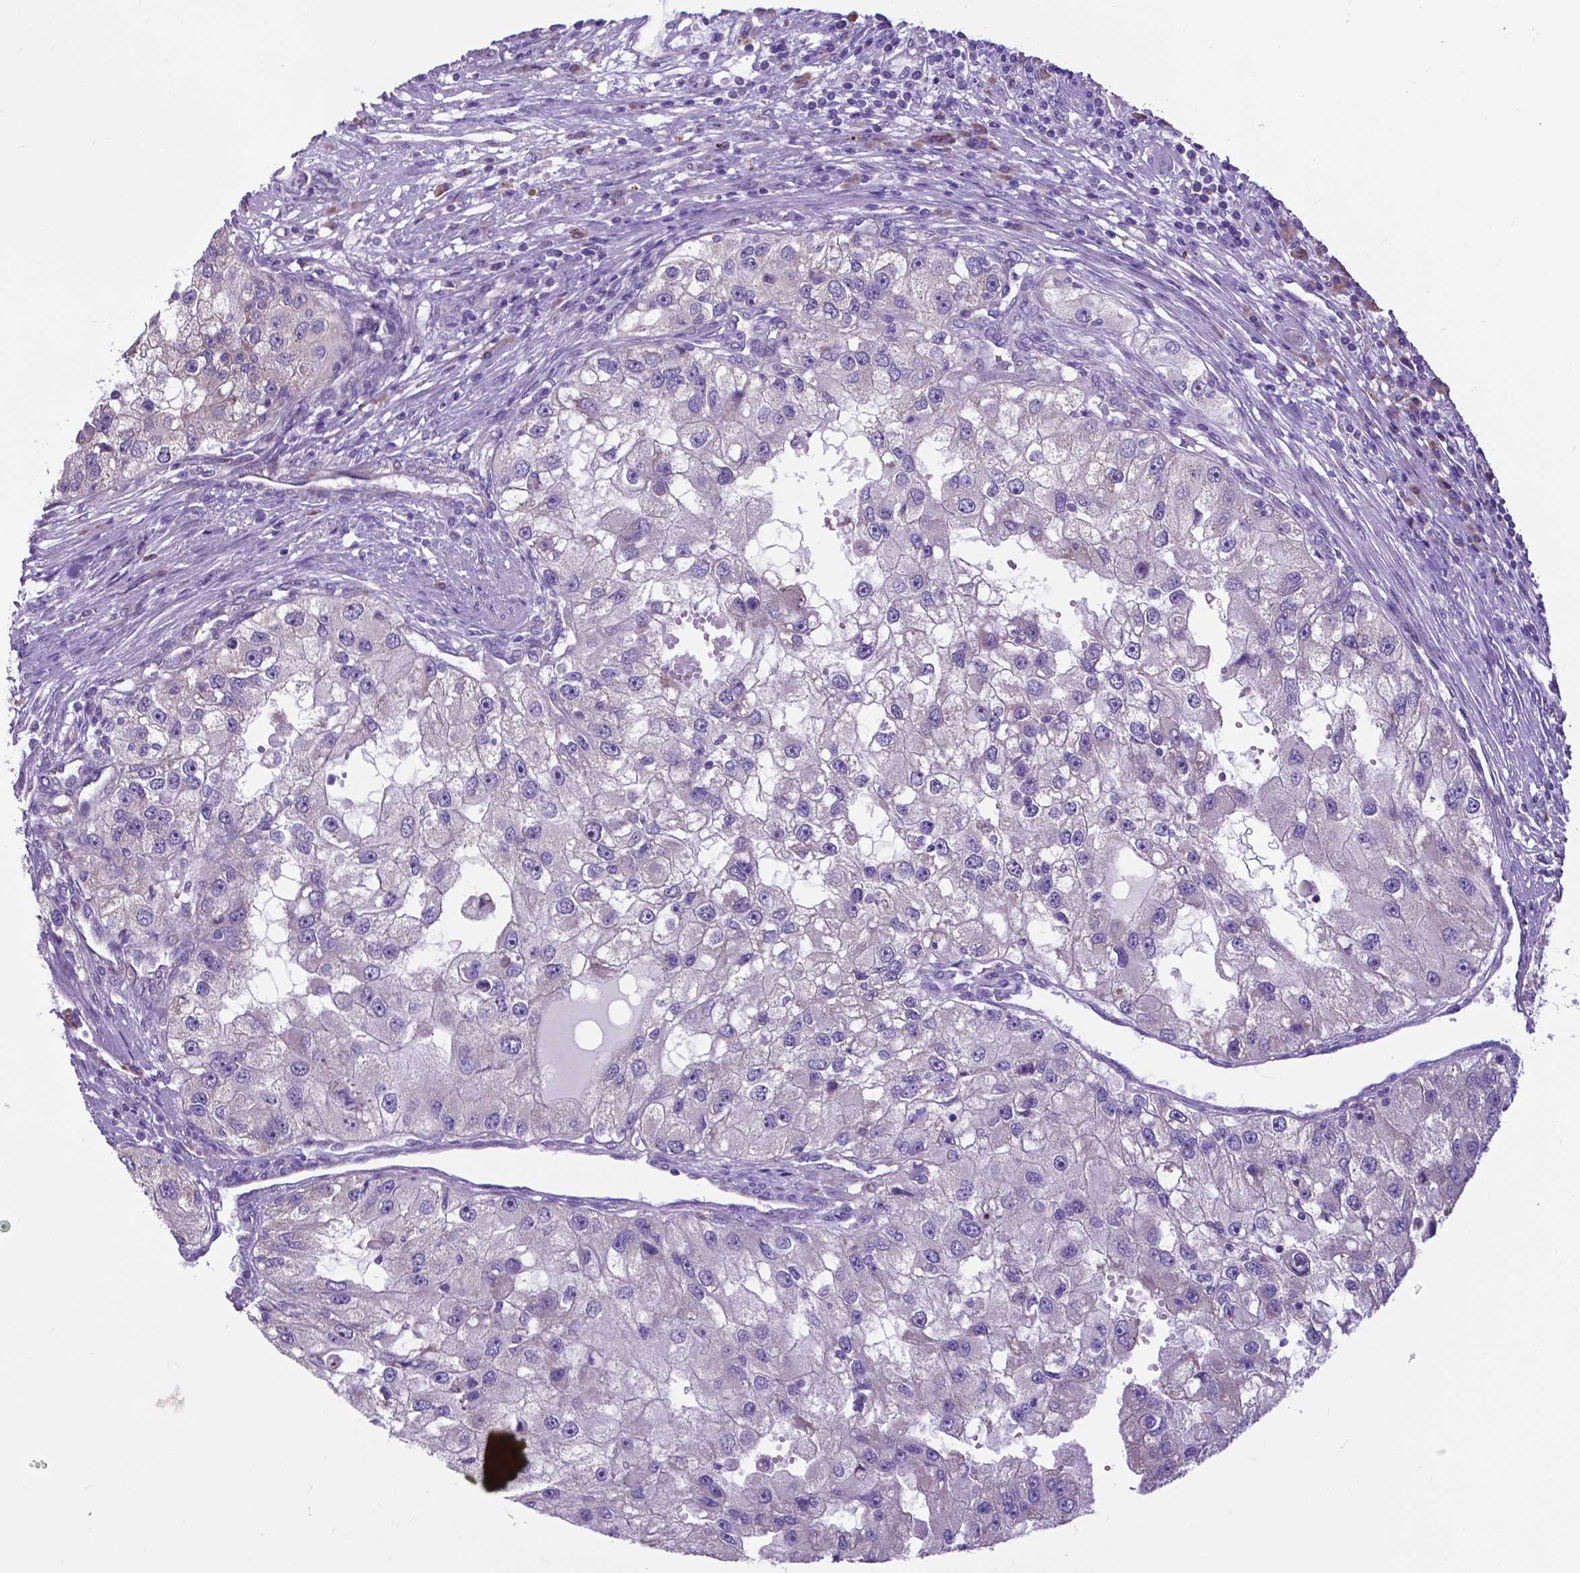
{"staining": {"intensity": "negative", "quantity": "none", "location": "none"}, "tissue": "renal cancer", "cell_type": "Tumor cells", "image_type": "cancer", "snomed": [{"axis": "morphology", "description": "Adenocarcinoma, NOS"}, {"axis": "topography", "description": "Kidney"}], "caption": "This is an IHC micrograph of renal cancer (adenocarcinoma). There is no staining in tumor cells.", "gene": "RPL6", "patient": {"sex": "male", "age": 63}}